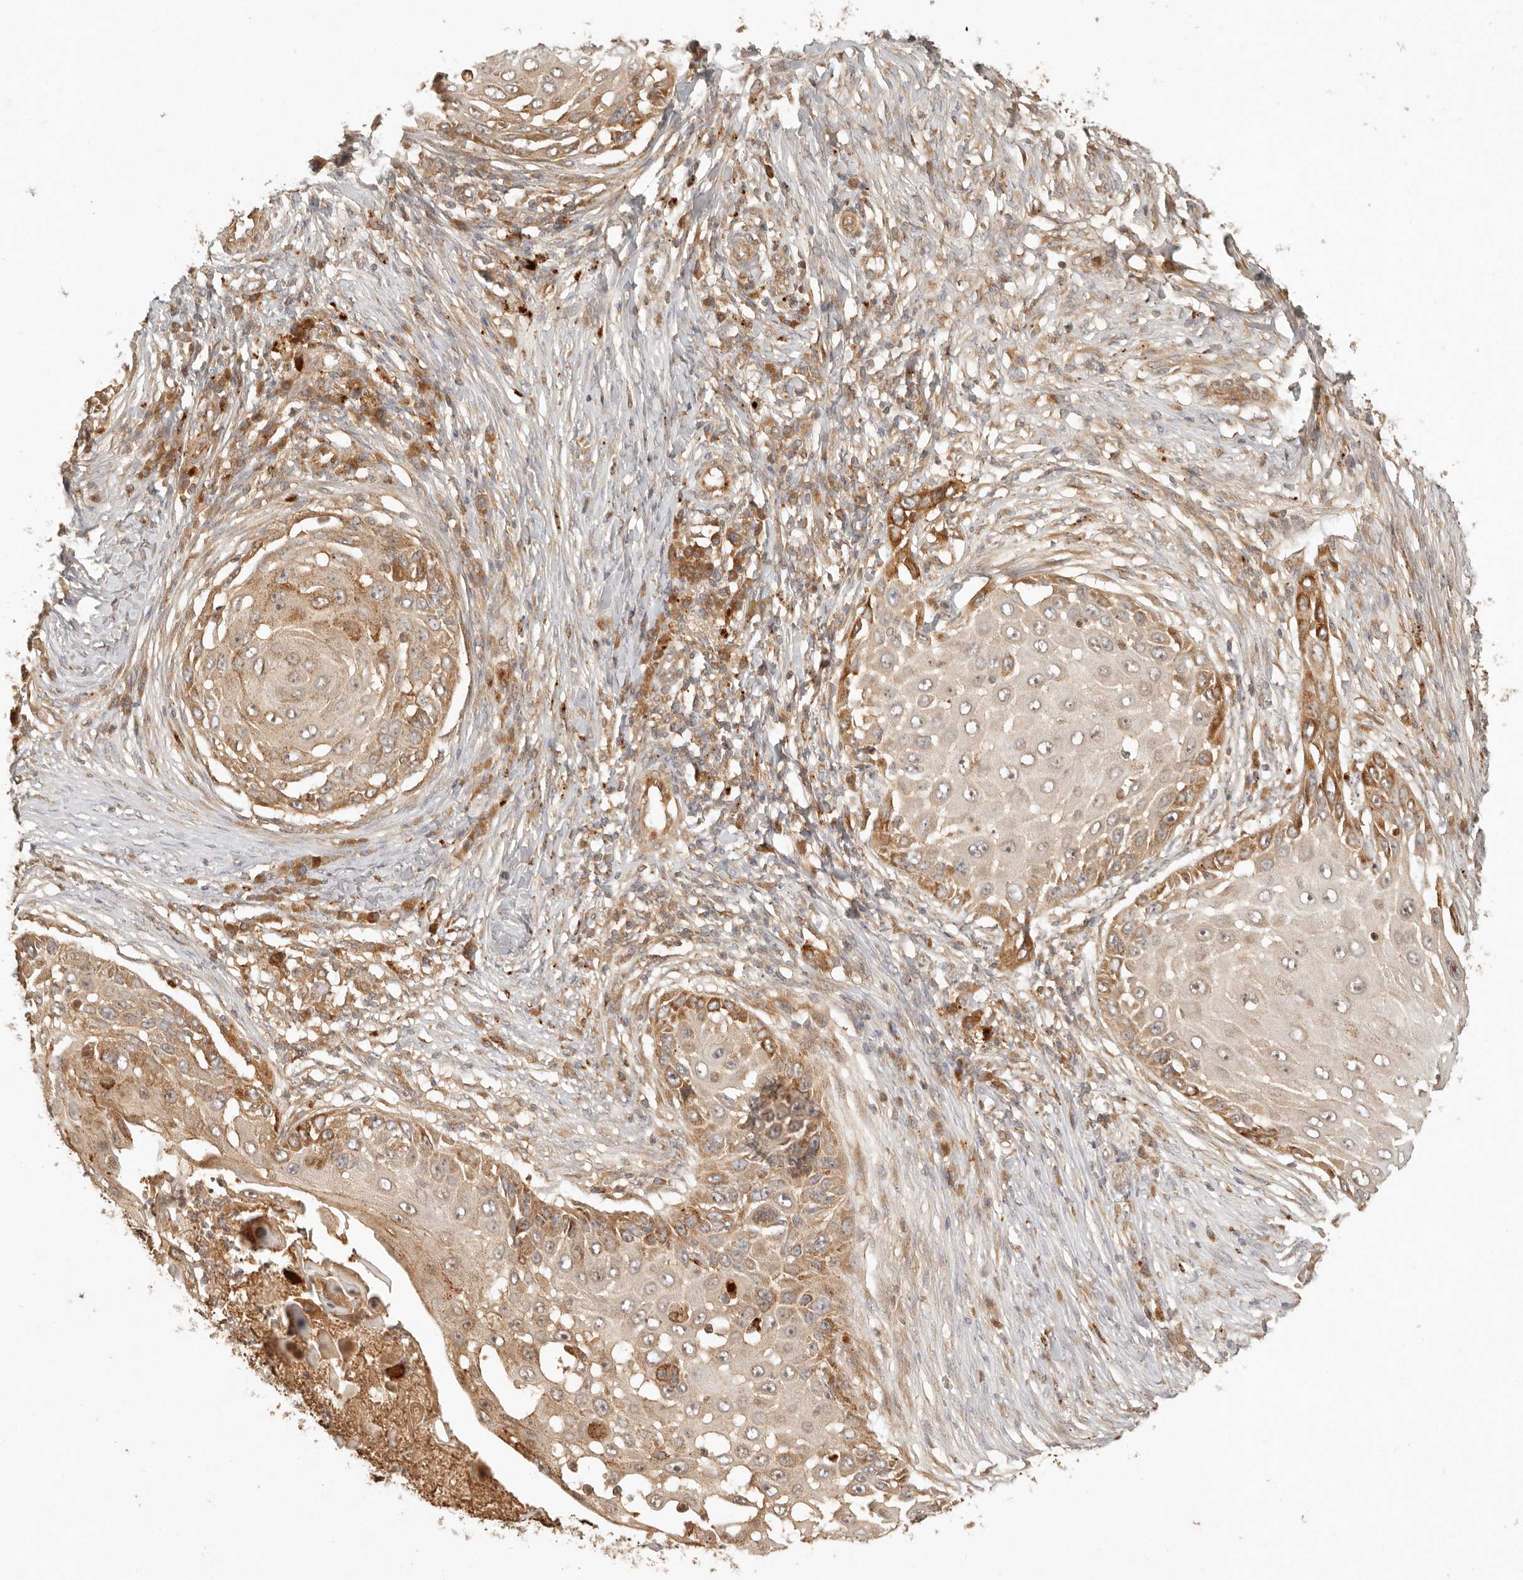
{"staining": {"intensity": "moderate", "quantity": "25%-75%", "location": "cytoplasmic/membranous"}, "tissue": "skin cancer", "cell_type": "Tumor cells", "image_type": "cancer", "snomed": [{"axis": "morphology", "description": "Squamous cell carcinoma, NOS"}, {"axis": "topography", "description": "Skin"}], "caption": "Protein expression analysis of squamous cell carcinoma (skin) demonstrates moderate cytoplasmic/membranous staining in about 25%-75% of tumor cells.", "gene": "ANKRD61", "patient": {"sex": "female", "age": 44}}